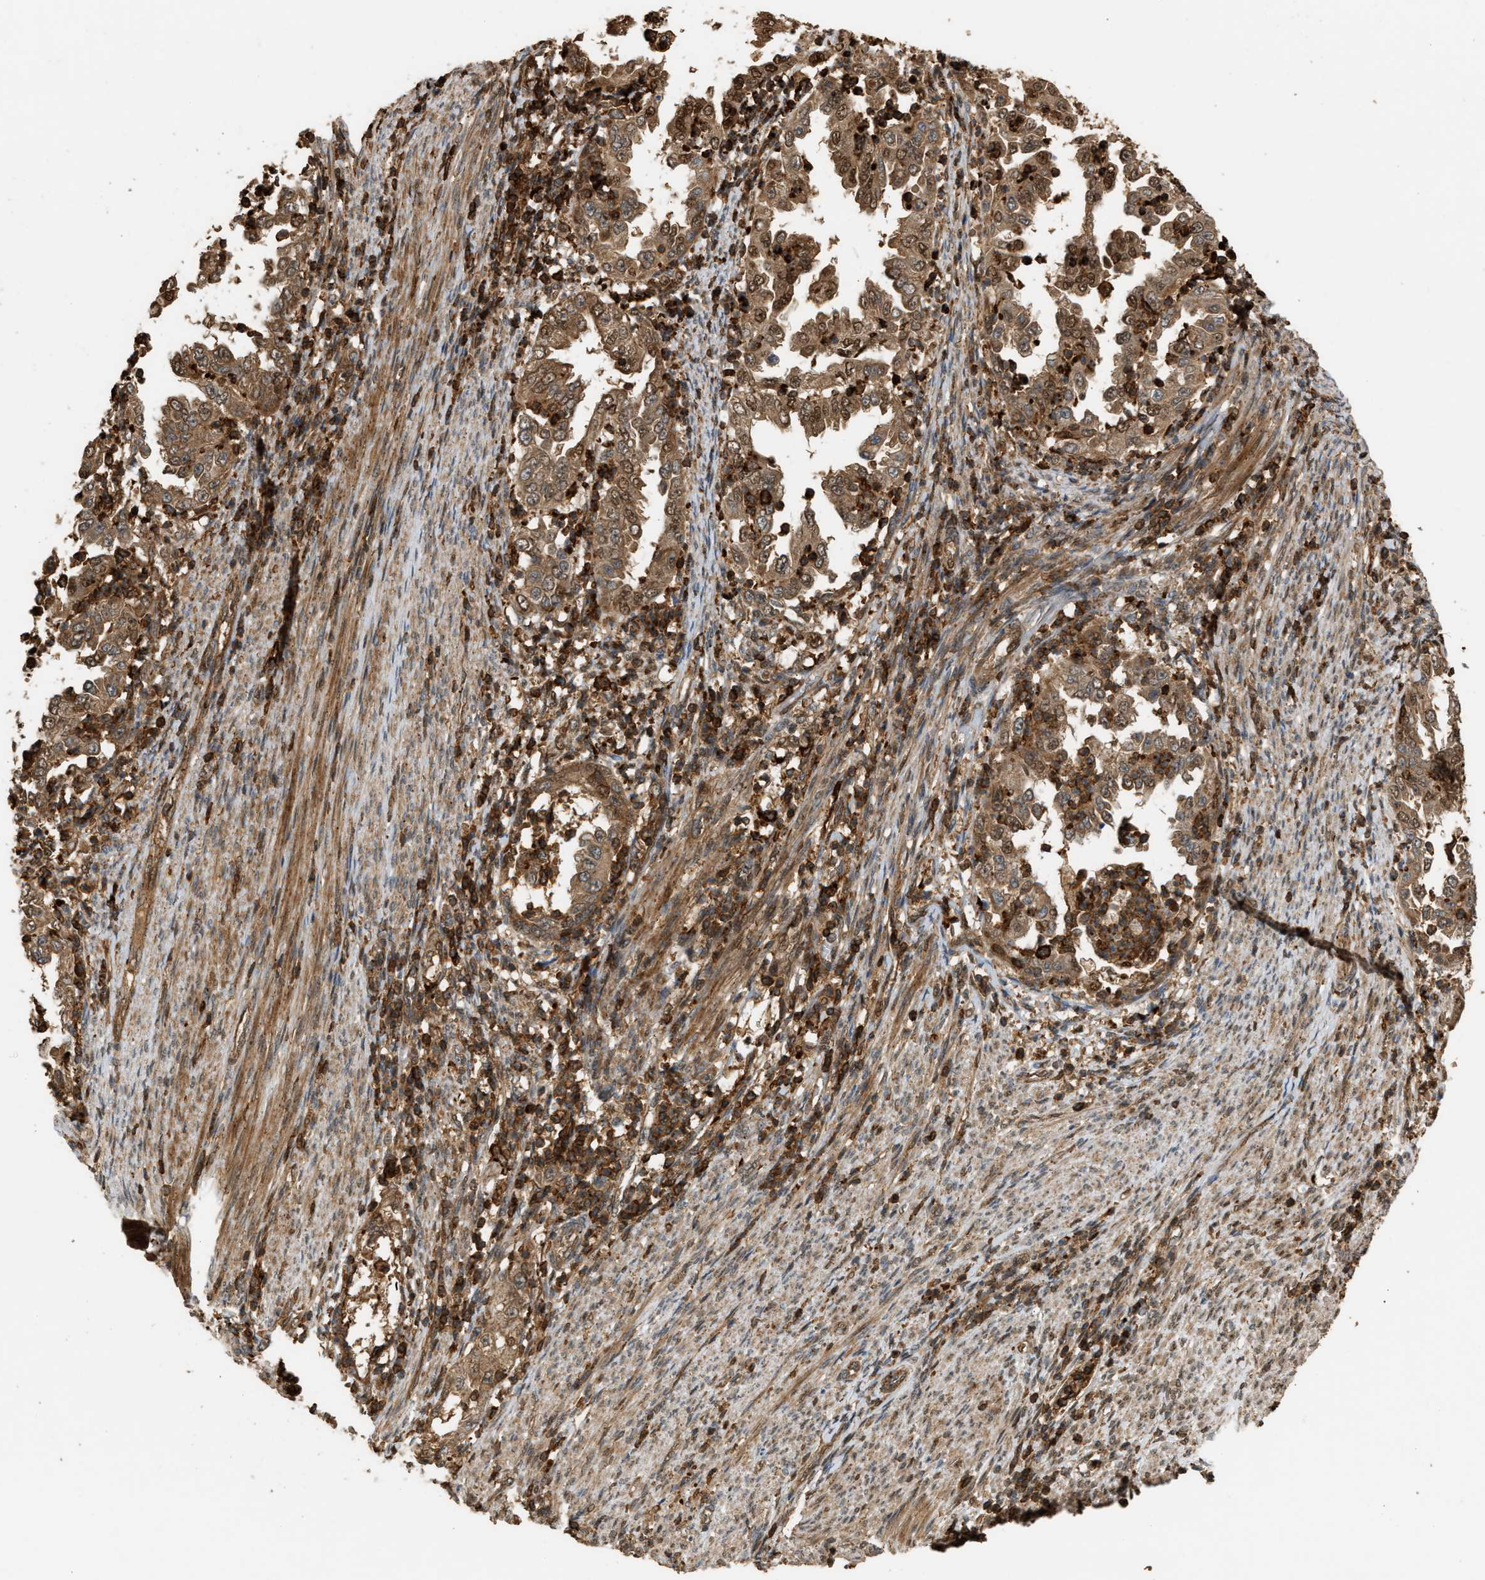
{"staining": {"intensity": "moderate", "quantity": ">75%", "location": "cytoplasmic/membranous,nuclear"}, "tissue": "endometrial cancer", "cell_type": "Tumor cells", "image_type": "cancer", "snomed": [{"axis": "morphology", "description": "Adenocarcinoma, NOS"}, {"axis": "topography", "description": "Endometrium"}], "caption": "About >75% of tumor cells in endometrial cancer (adenocarcinoma) reveal moderate cytoplasmic/membranous and nuclear protein staining as visualized by brown immunohistochemical staining.", "gene": "GOPC", "patient": {"sex": "female", "age": 85}}